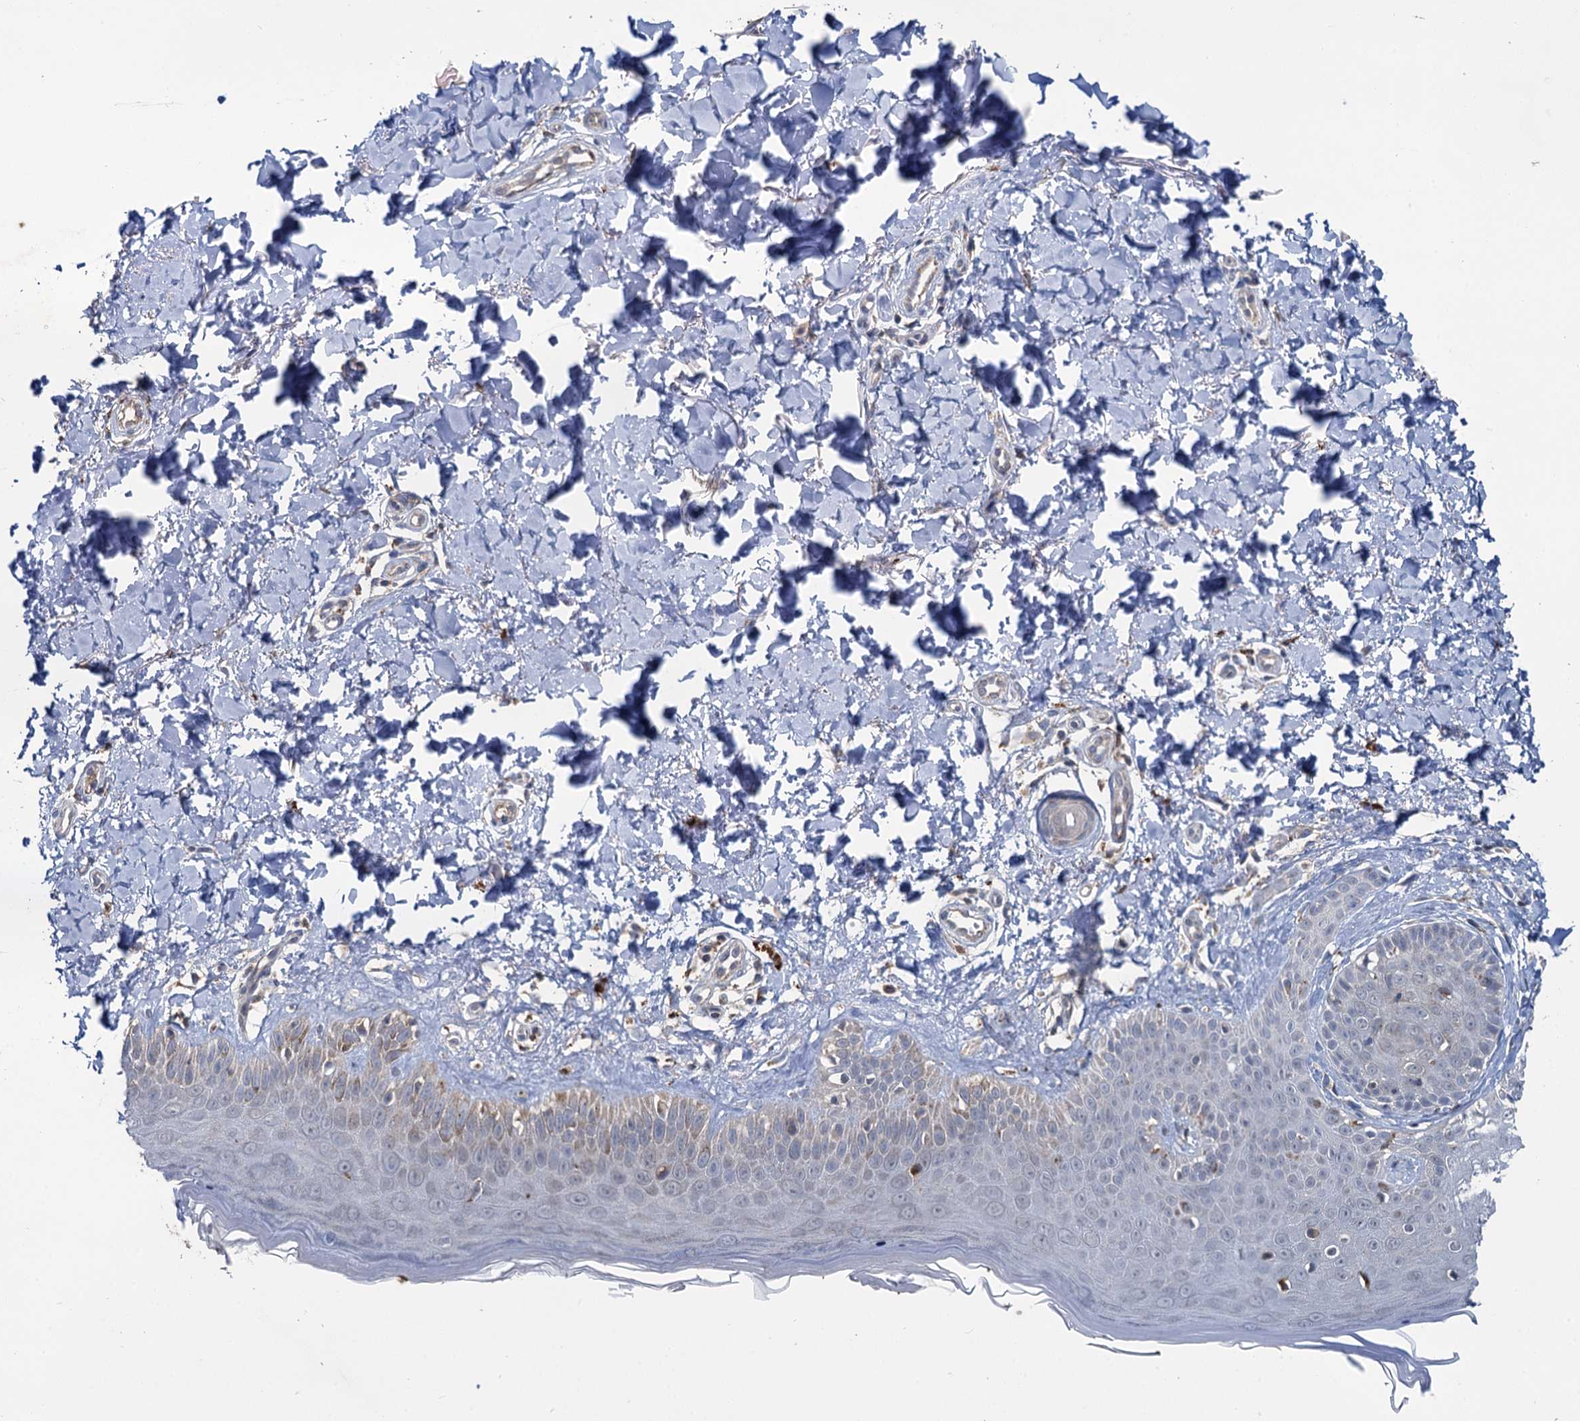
{"staining": {"intensity": "weak", "quantity": "25%-75%", "location": "cytoplasmic/membranous"}, "tissue": "skin", "cell_type": "Fibroblasts", "image_type": "normal", "snomed": [{"axis": "morphology", "description": "Normal tissue, NOS"}, {"axis": "topography", "description": "Skin"}], "caption": "A micrograph showing weak cytoplasmic/membranous staining in approximately 25%-75% of fibroblasts in benign skin, as visualized by brown immunohistochemical staining.", "gene": "METTL4", "patient": {"sex": "male", "age": 52}}